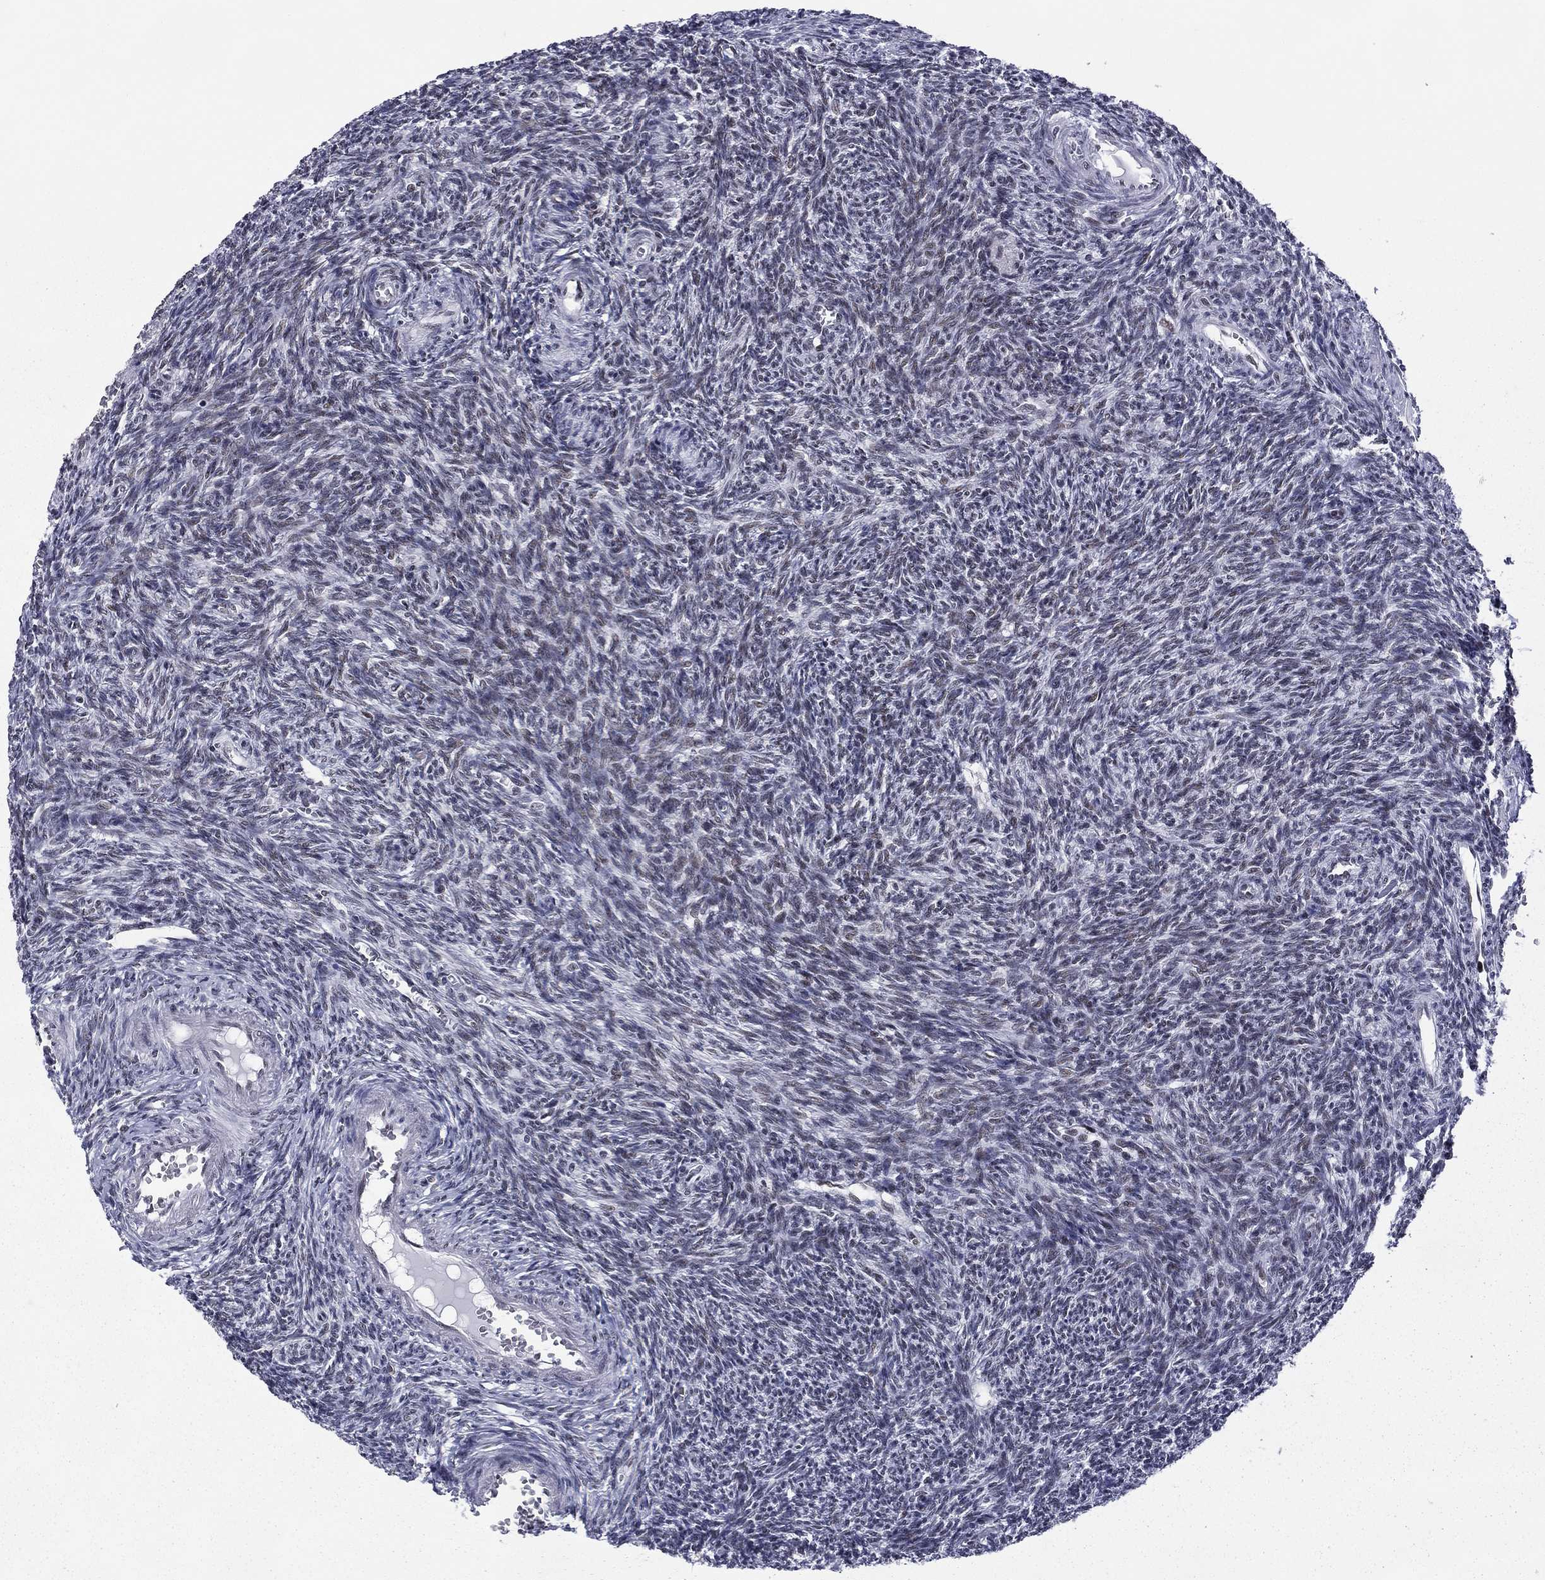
{"staining": {"intensity": "negative", "quantity": "none", "location": "none"}, "tissue": "ovary", "cell_type": "Ovarian stroma cells", "image_type": "normal", "snomed": [{"axis": "morphology", "description": "Normal tissue, NOS"}, {"axis": "topography", "description": "Ovary"}], "caption": "Immunohistochemistry (IHC) histopathology image of benign ovary: human ovary stained with DAB (3,3'-diaminobenzidine) exhibits no significant protein positivity in ovarian stroma cells.", "gene": "ETV5", "patient": {"sex": "female", "age": 27}}